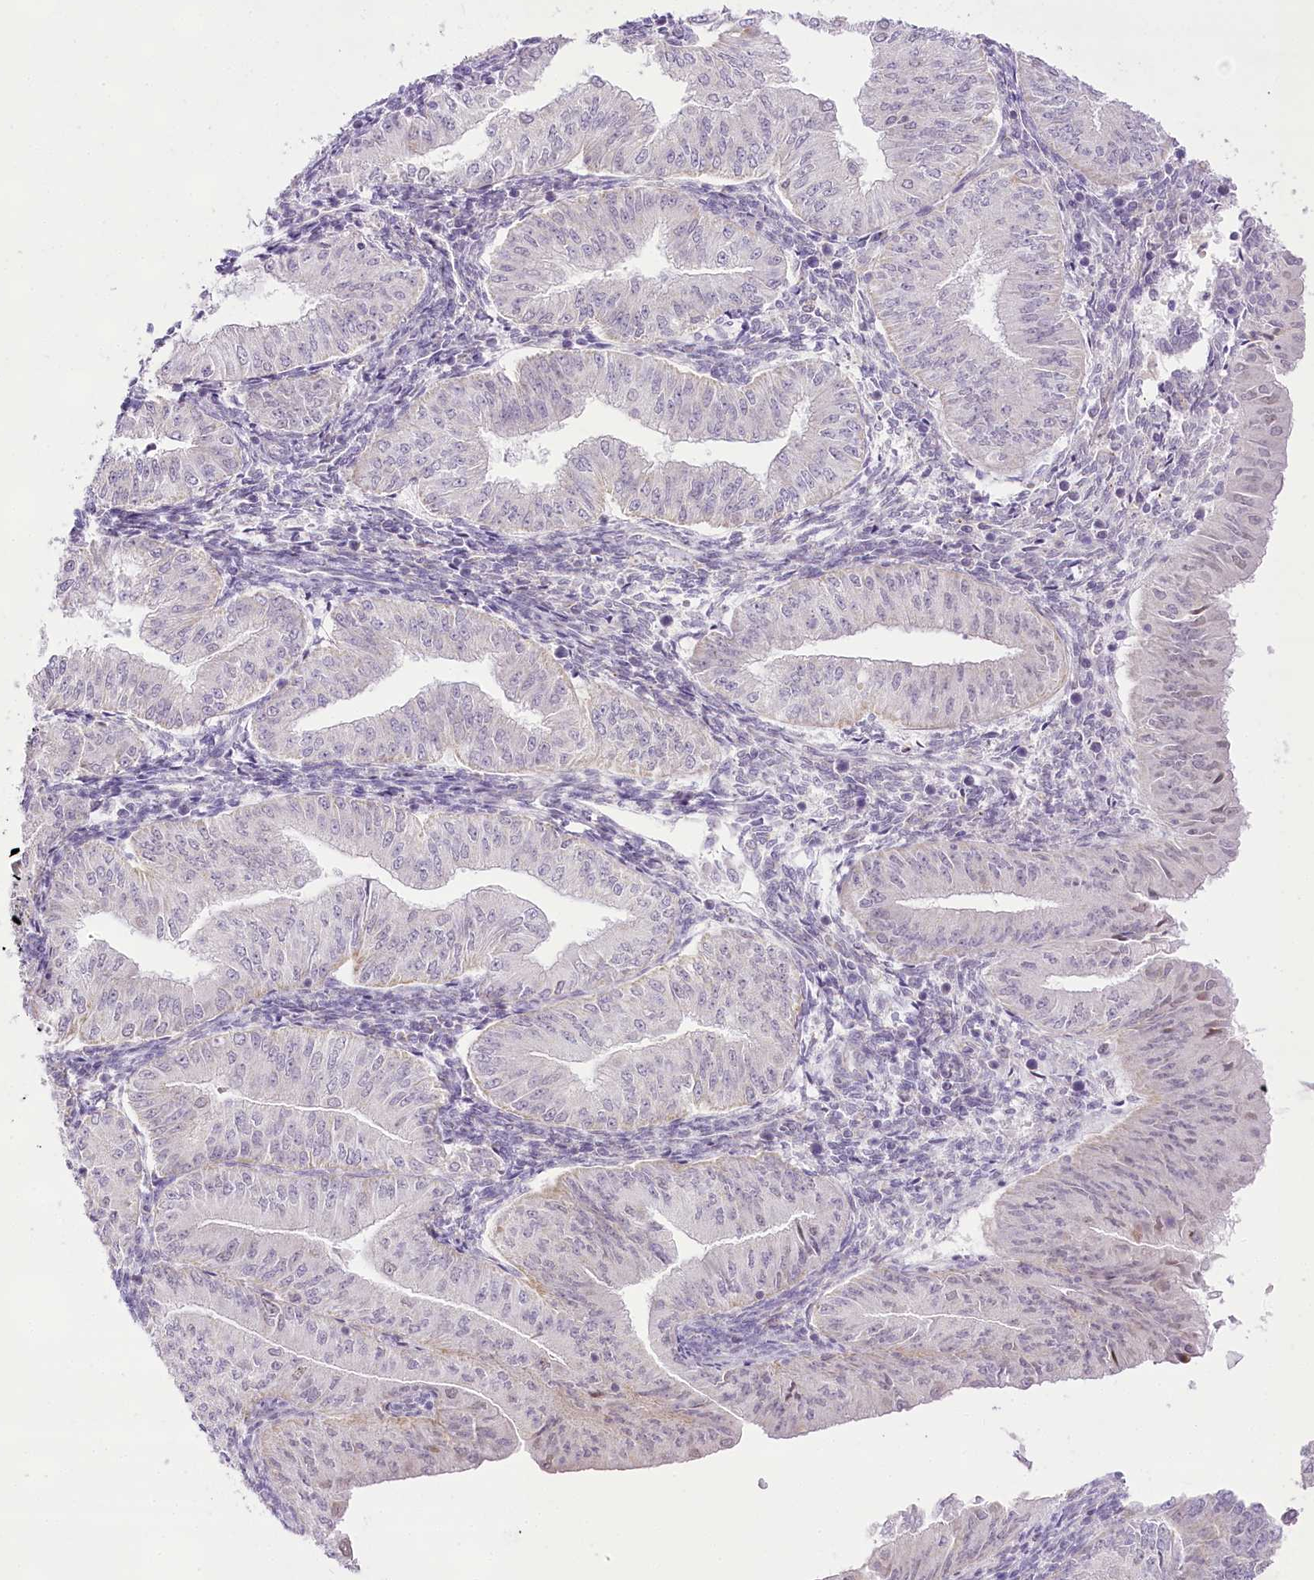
{"staining": {"intensity": "weak", "quantity": "<25%", "location": "cytoplasmic/membranous"}, "tissue": "endometrial cancer", "cell_type": "Tumor cells", "image_type": "cancer", "snomed": [{"axis": "morphology", "description": "Normal tissue, NOS"}, {"axis": "morphology", "description": "Adenocarcinoma, NOS"}, {"axis": "topography", "description": "Endometrium"}], "caption": "A photomicrograph of endometrial cancer (adenocarcinoma) stained for a protein shows no brown staining in tumor cells.", "gene": "CCDC30", "patient": {"sex": "female", "age": 53}}